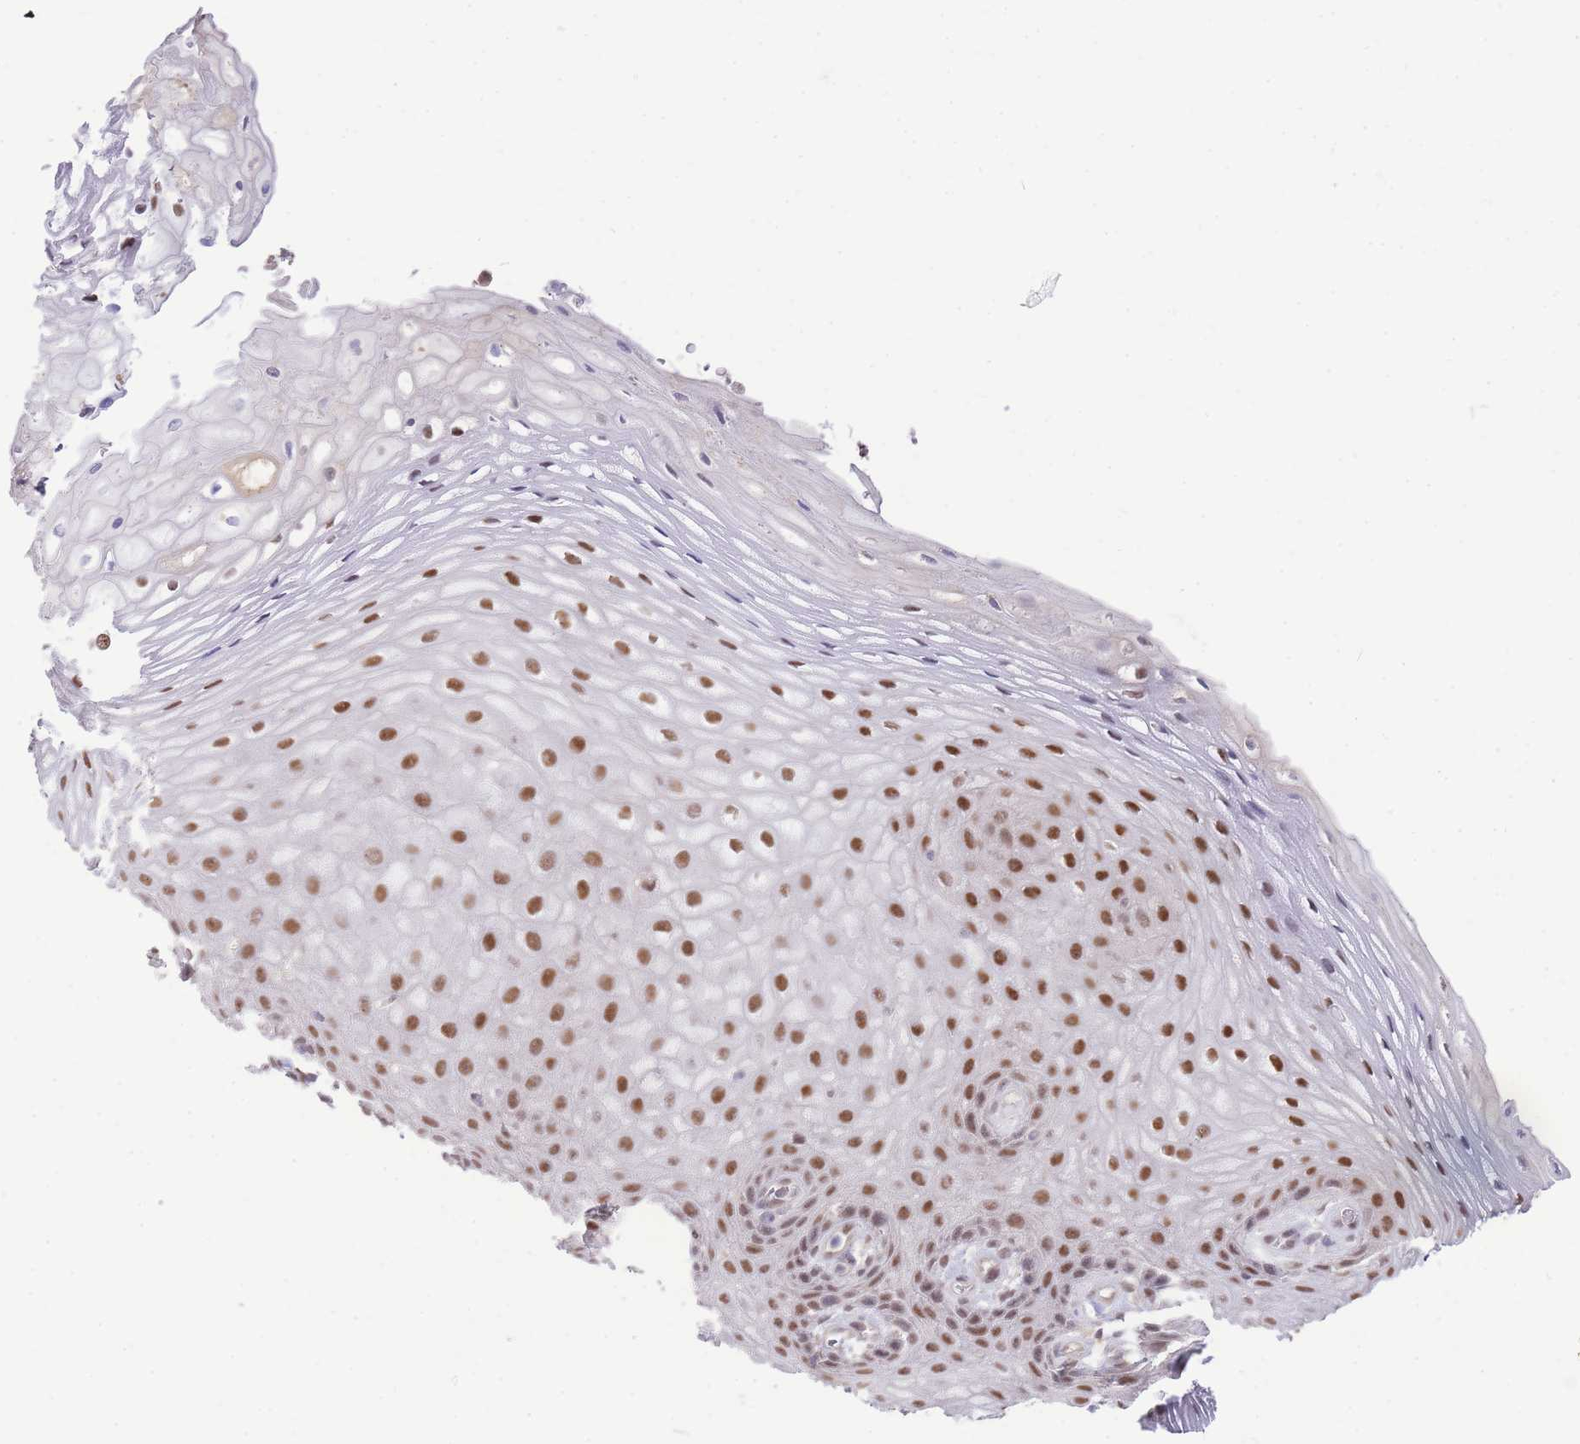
{"staining": {"intensity": "moderate", "quantity": ">75%", "location": "nuclear"}, "tissue": "vagina", "cell_type": "Squamous epithelial cells", "image_type": "normal", "snomed": [{"axis": "morphology", "description": "Normal tissue, NOS"}, {"axis": "topography", "description": "Vagina"}], "caption": "Protein staining shows moderate nuclear positivity in about >75% of squamous epithelial cells in benign vagina.", "gene": "UBXN7", "patient": {"sex": "female", "age": 60}}